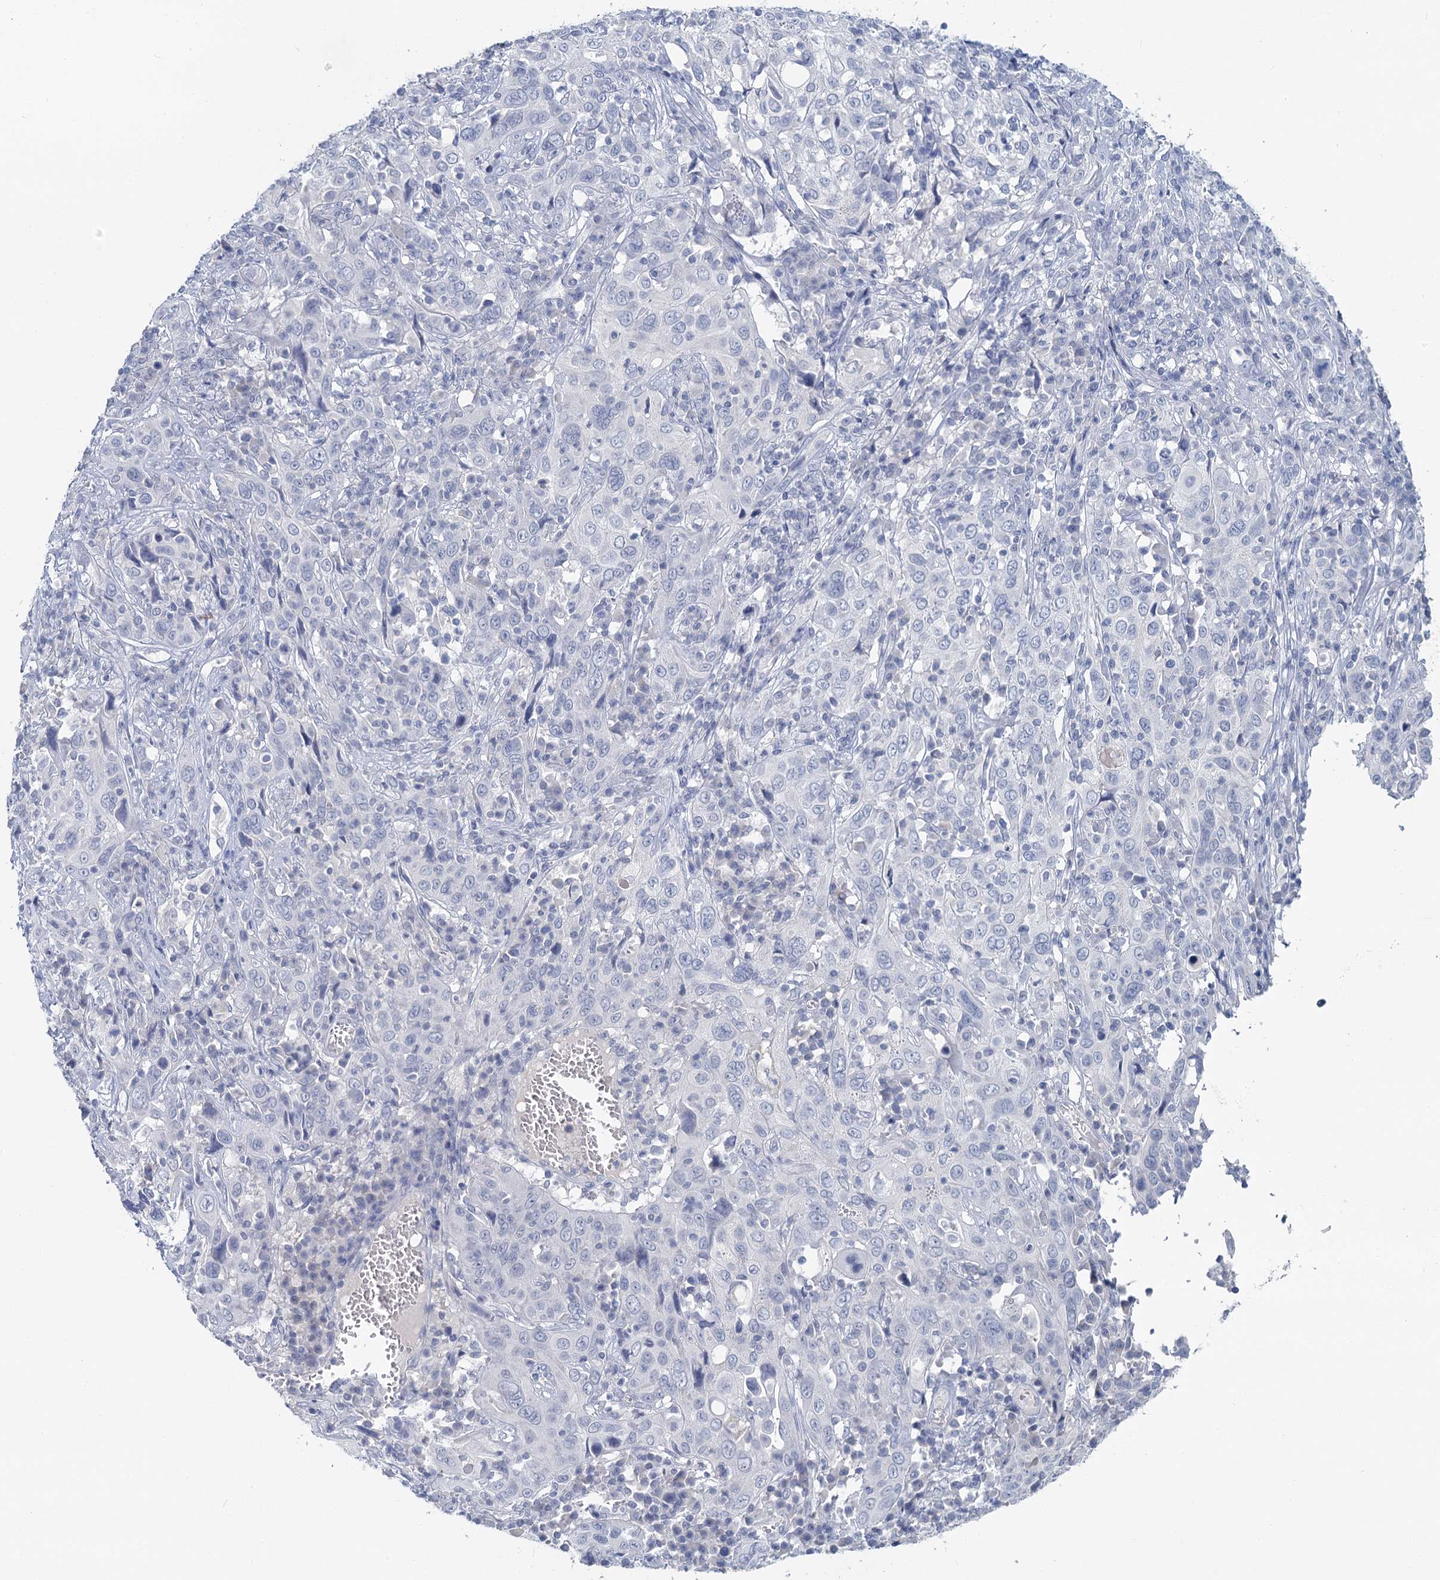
{"staining": {"intensity": "negative", "quantity": "none", "location": "none"}, "tissue": "cervical cancer", "cell_type": "Tumor cells", "image_type": "cancer", "snomed": [{"axis": "morphology", "description": "Squamous cell carcinoma, NOS"}, {"axis": "topography", "description": "Cervix"}], "caption": "Immunohistochemical staining of human cervical cancer (squamous cell carcinoma) reveals no significant positivity in tumor cells.", "gene": "CHGA", "patient": {"sex": "female", "age": 46}}